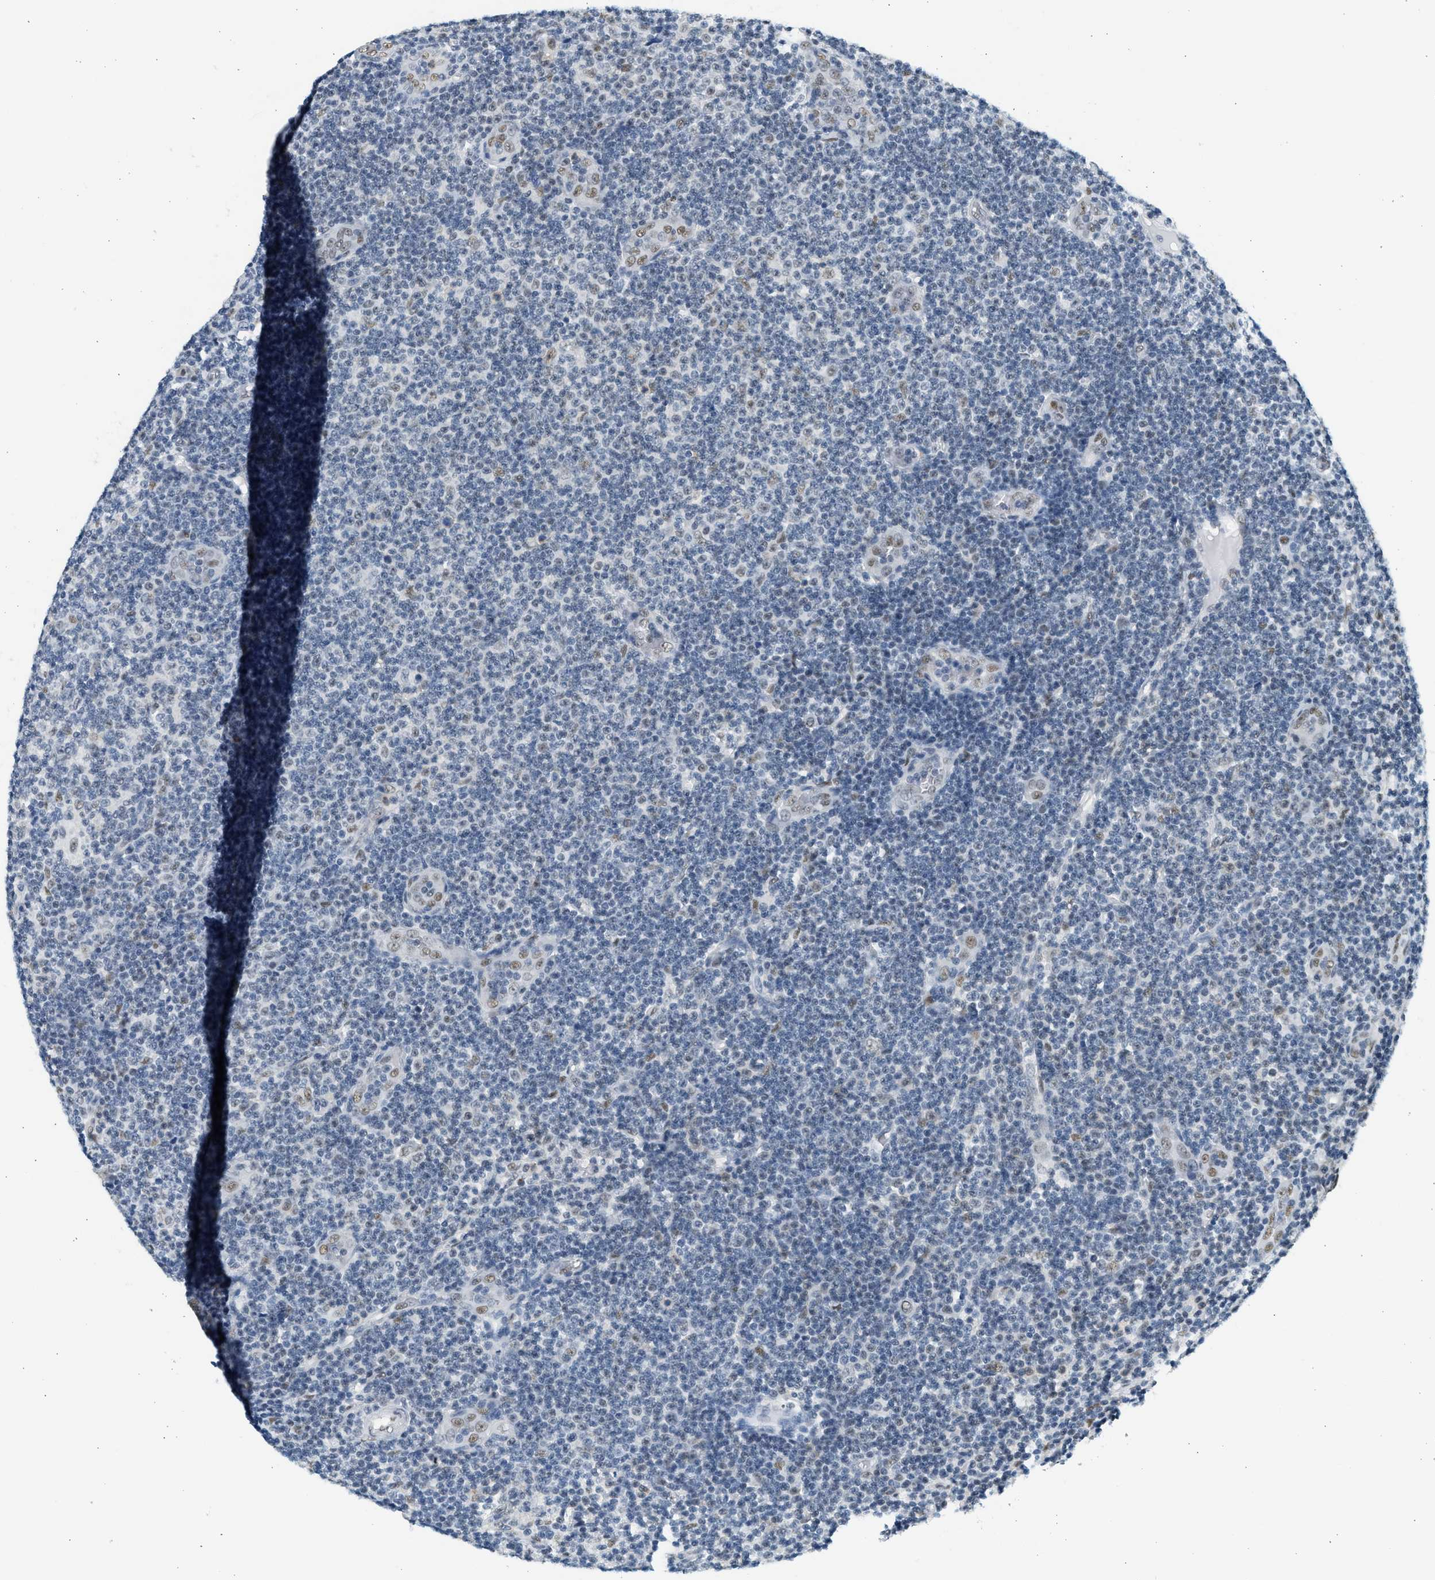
{"staining": {"intensity": "weak", "quantity": "<25%", "location": "nuclear"}, "tissue": "lymphoma", "cell_type": "Tumor cells", "image_type": "cancer", "snomed": [{"axis": "morphology", "description": "Malignant lymphoma, non-Hodgkin's type, Low grade"}, {"axis": "topography", "description": "Lymph node"}], "caption": "There is no significant positivity in tumor cells of malignant lymphoma, non-Hodgkin's type (low-grade).", "gene": "HIPK1", "patient": {"sex": "male", "age": 83}}